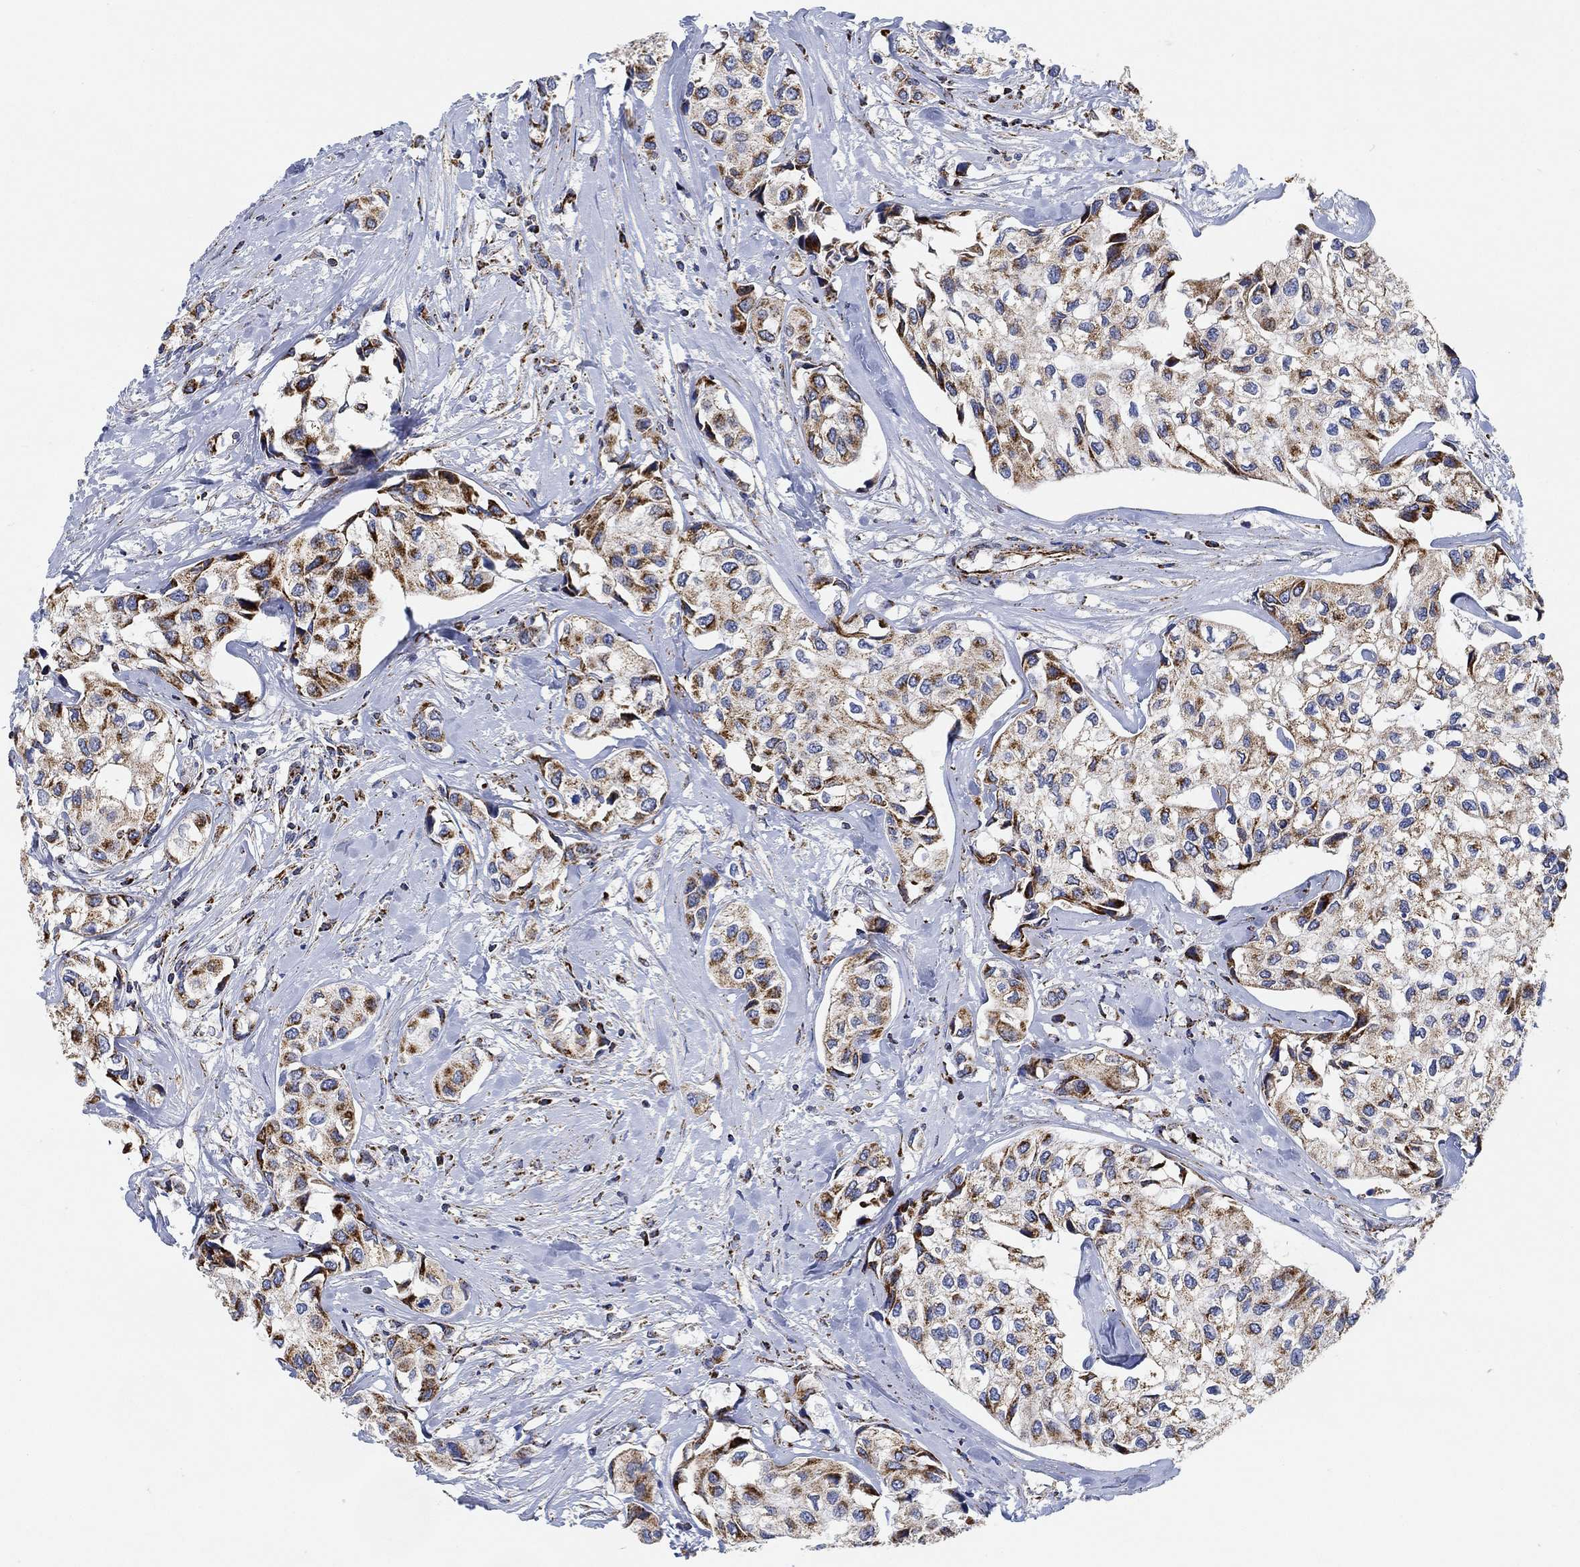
{"staining": {"intensity": "moderate", "quantity": ">75%", "location": "cytoplasmic/membranous"}, "tissue": "urothelial cancer", "cell_type": "Tumor cells", "image_type": "cancer", "snomed": [{"axis": "morphology", "description": "Urothelial carcinoma, High grade"}, {"axis": "topography", "description": "Urinary bladder"}], "caption": "Brown immunohistochemical staining in human urothelial carcinoma (high-grade) exhibits moderate cytoplasmic/membranous staining in about >75% of tumor cells. The staining was performed using DAB to visualize the protein expression in brown, while the nuclei were stained in blue with hematoxylin (Magnification: 20x).", "gene": "NDUFS3", "patient": {"sex": "male", "age": 73}}